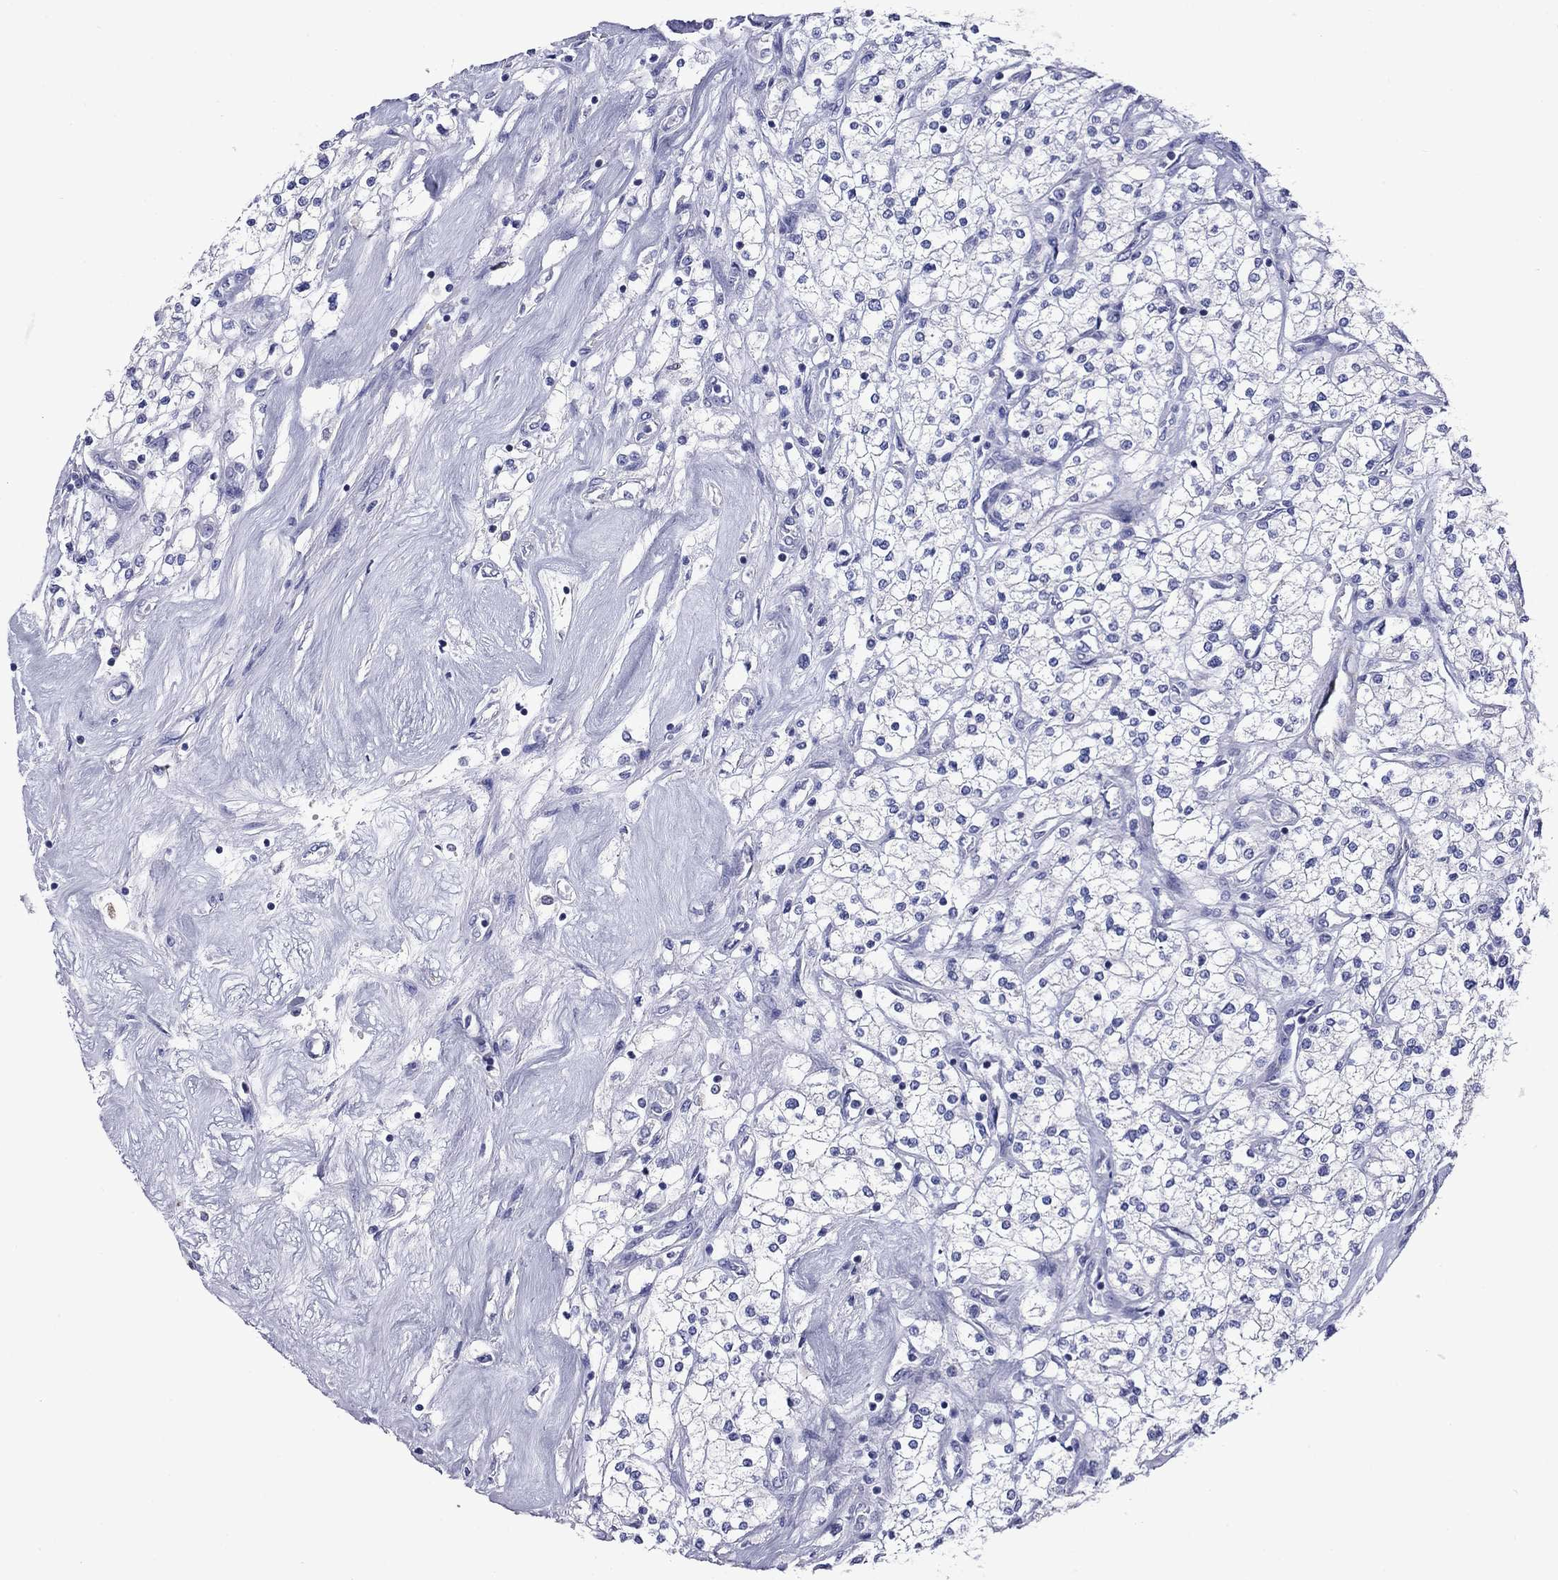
{"staining": {"intensity": "weak", "quantity": "<25%", "location": "cytoplasmic/membranous"}, "tissue": "renal cancer", "cell_type": "Tumor cells", "image_type": "cancer", "snomed": [{"axis": "morphology", "description": "Adenocarcinoma, NOS"}, {"axis": "topography", "description": "Kidney"}], "caption": "Immunohistochemistry (IHC) photomicrograph of human renal adenocarcinoma stained for a protein (brown), which displays no positivity in tumor cells. (DAB immunohistochemistry, high magnification).", "gene": "ACADSB", "patient": {"sex": "male", "age": 80}}